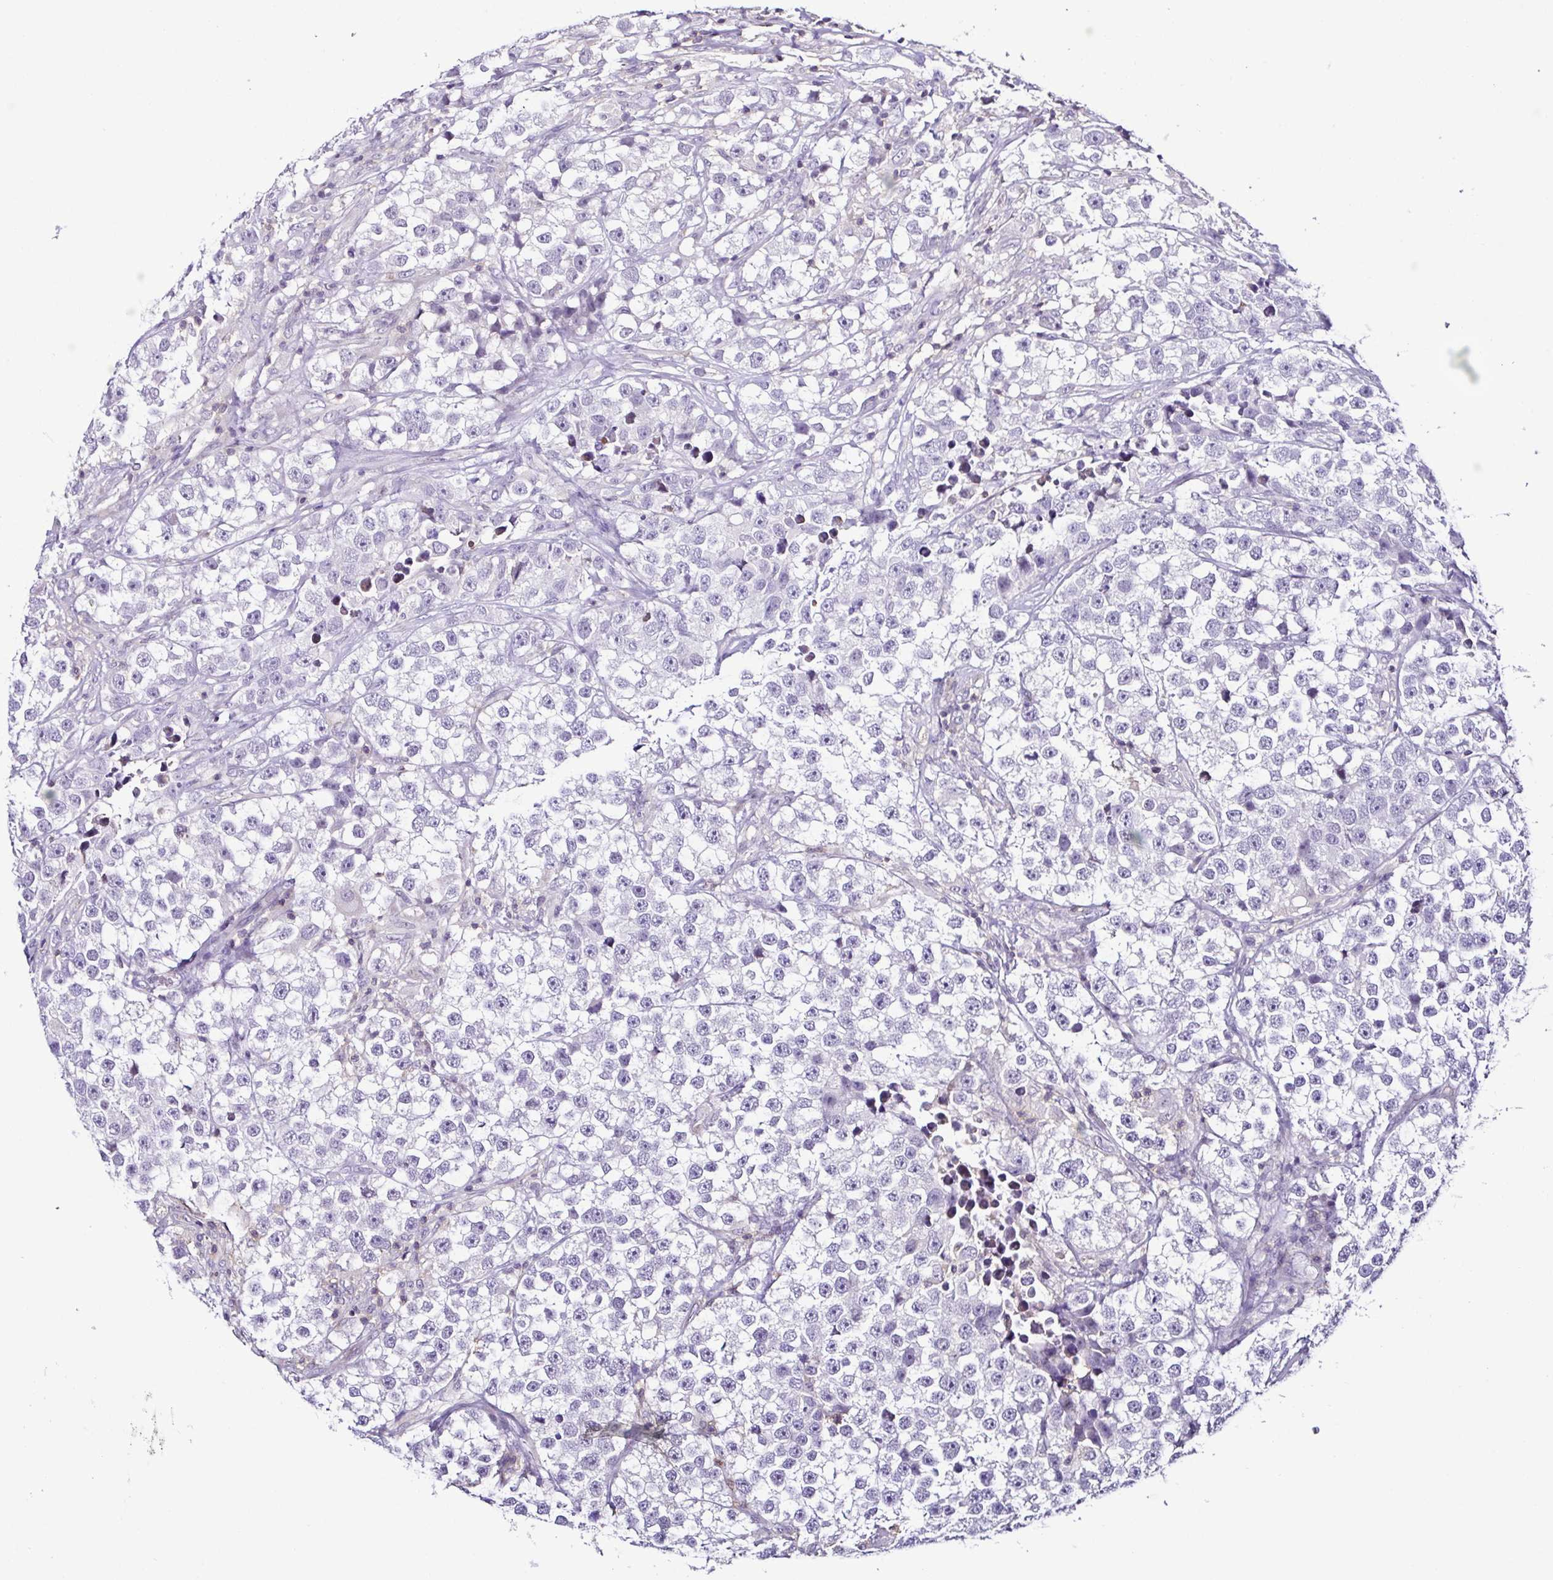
{"staining": {"intensity": "negative", "quantity": "none", "location": "none"}, "tissue": "testis cancer", "cell_type": "Tumor cells", "image_type": "cancer", "snomed": [{"axis": "morphology", "description": "Seminoma, NOS"}, {"axis": "topography", "description": "Testis"}], "caption": "Immunohistochemical staining of testis cancer displays no significant positivity in tumor cells.", "gene": "TNNT2", "patient": {"sex": "male", "age": 46}}